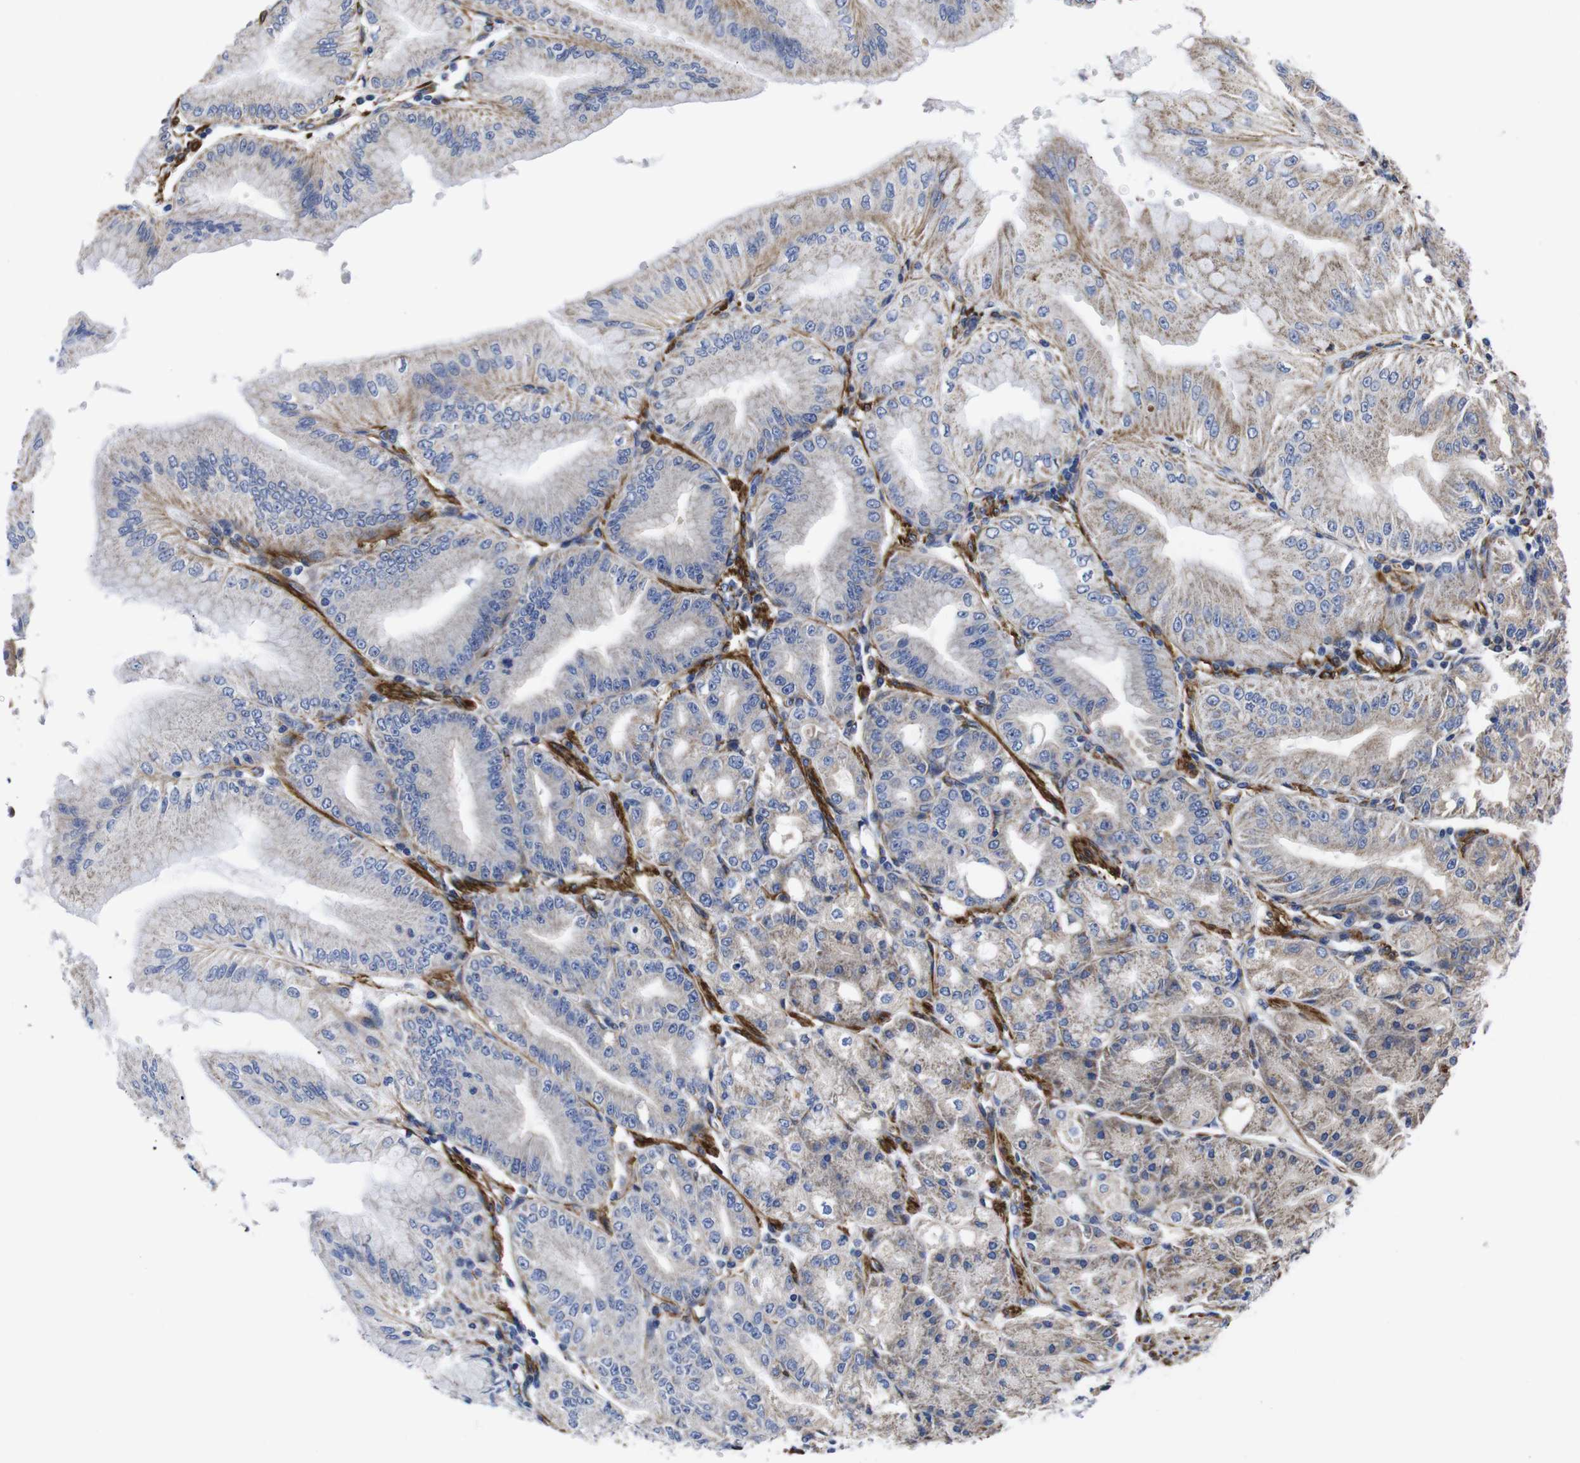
{"staining": {"intensity": "weak", "quantity": "<25%", "location": "cytoplasmic/membranous"}, "tissue": "stomach", "cell_type": "Glandular cells", "image_type": "normal", "snomed": [{"axis": "morphology", "description": "Normal tissue, NOS"}, {"axis": "topography", "description": "Stomach, lower"}], "caption": "High magnification brightfield microscopy of normal stomach stained with DAB (3,3'-diaminobenzidine) (brown) and counterstained with hematoxylin (blue): glandular cells show no significant positivity. (IHC, brightfield microscopy, high magnification).", "gene": "WNT10A", "patient": {"sex": "male", "age": 71}}